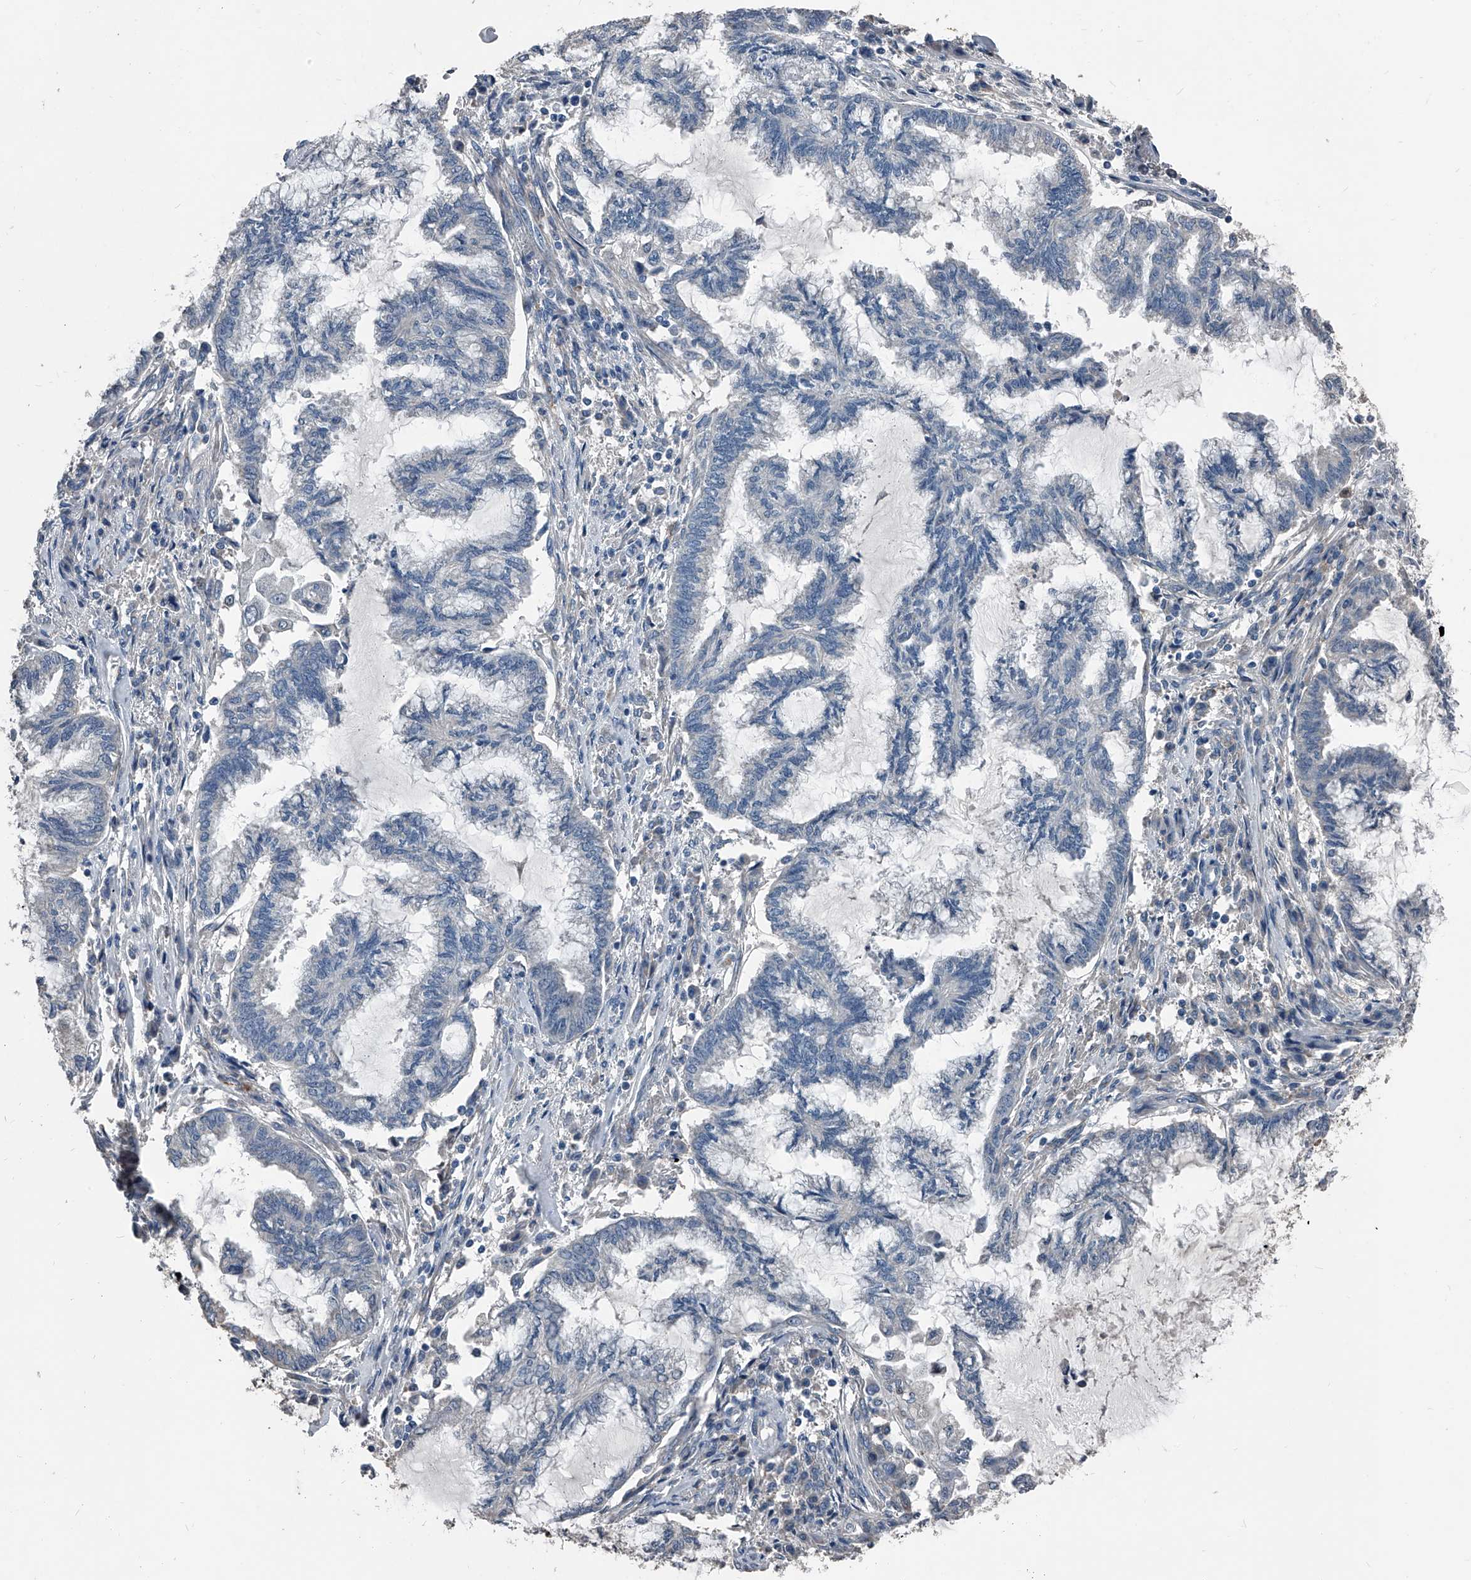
{"staining": {"intensity": "negative", "quantity": "none", "location": "none"}, "tissue": "endometrial cancer", "cell_type": "Tumor cells", "image_type": "cancer", "snomed": [{"axis": "morphology", "description": "Adenocarcinoma, NOS"}, {"axis": "topography", "description": "Endometrium"}], "caption": "Immunohistochemical staining of adenocarcinoma (endometrial) exhibits no significant positivity in tumor cells.", "gene": "PHACTR1", "patient": {"sex": "female", "age": 86}}